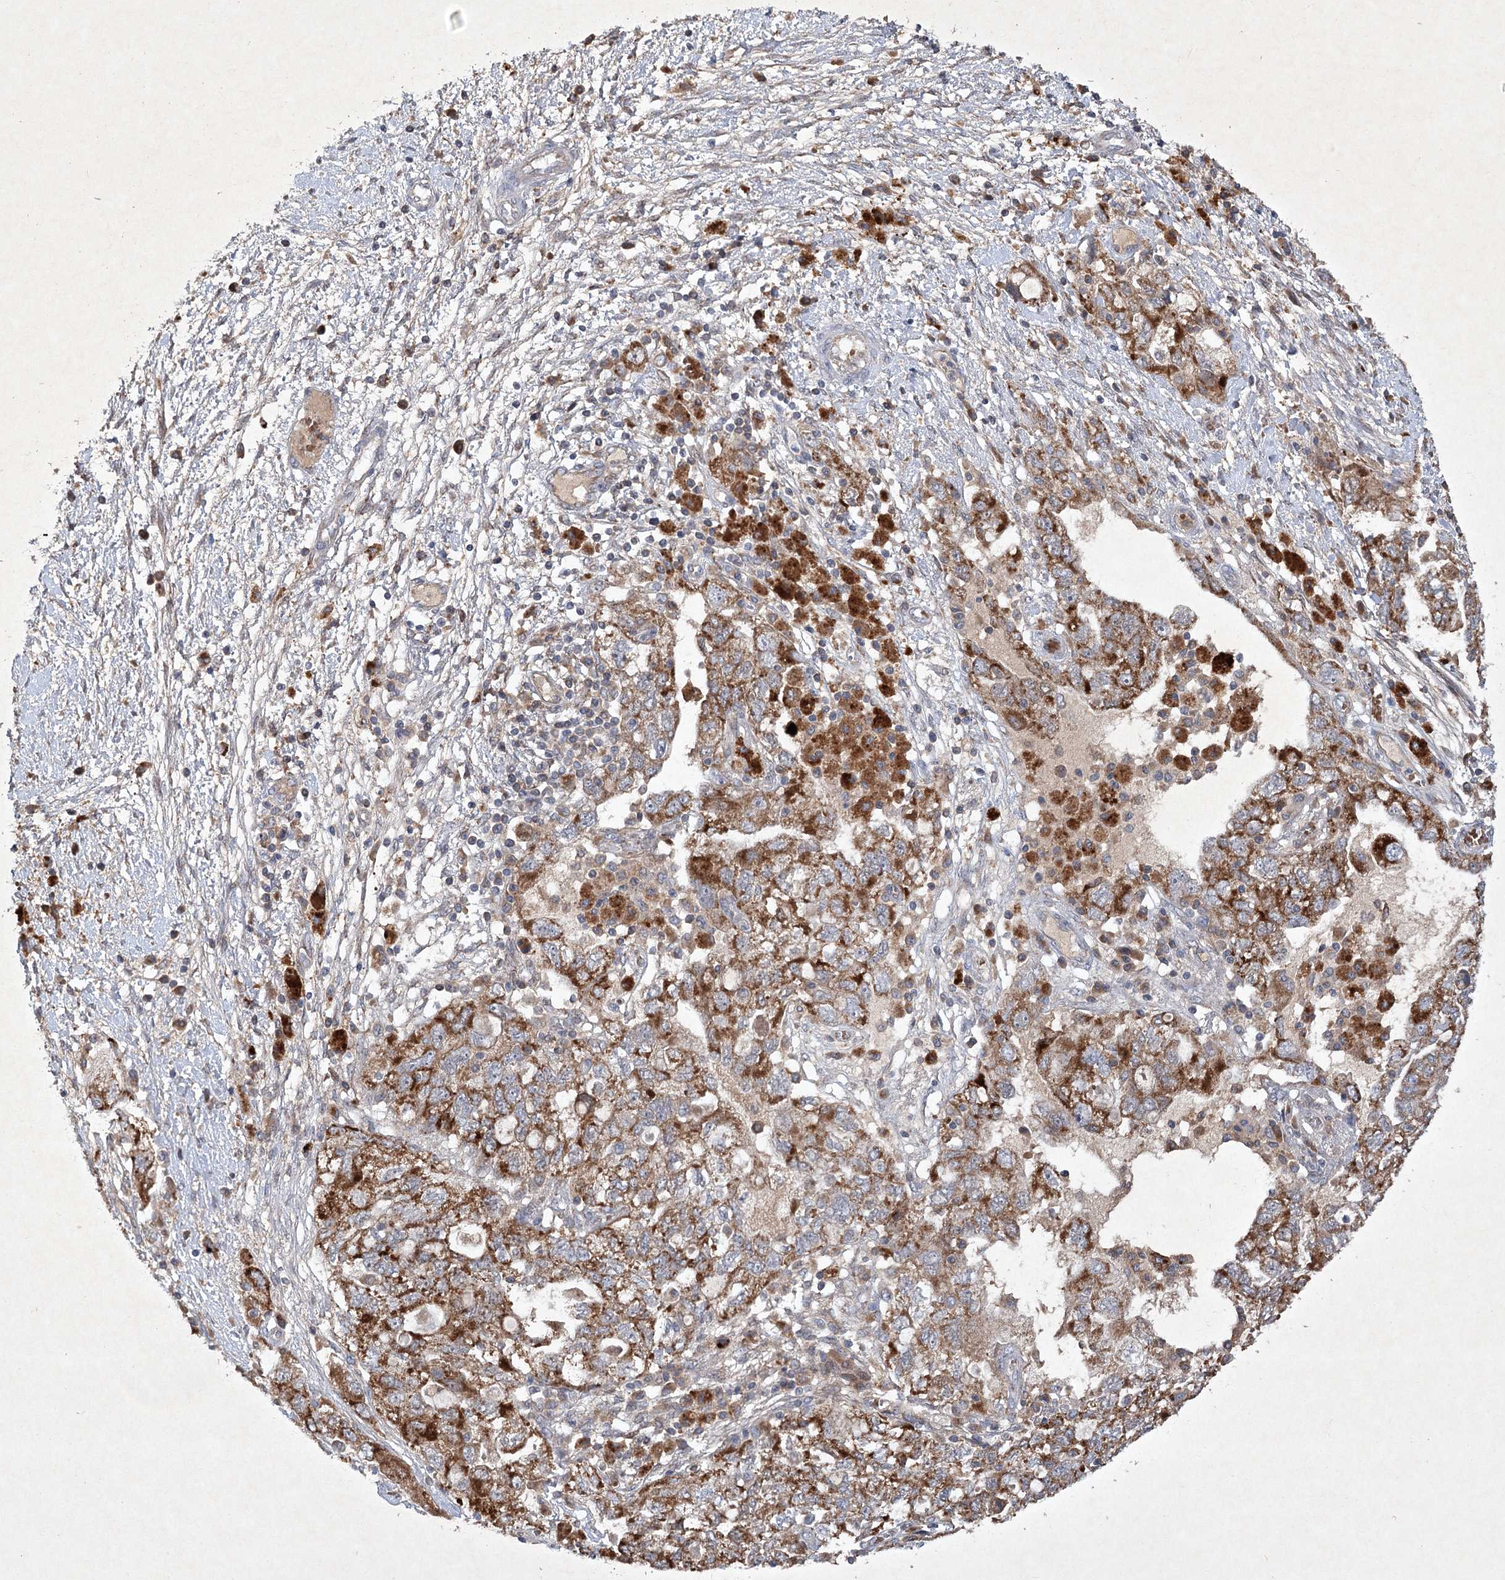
{"staining": {"intensity": "moderate", "quantity": ">75%", "location": "cytoplasmic/membranous"}, "tissue": "ovarian cancer", "cell_type": "Tumor cells", "image_type": "cancer", "snomed": [{"axis": "morphology", "description": "Carcinoma, NOS"}, {"axis": "morphology", "description": "Cystadenocarcinoma, serous, NOS"}, {"axis": "topography", "description": "Ovary"}], "caption": "Protein staining displays moderate cytoplasmic/membranous positivity in about >75% of tumor cells in ovarian cancer.", "gene": "PYROXD2", "patient": {"sex": "female", "age": 69}}